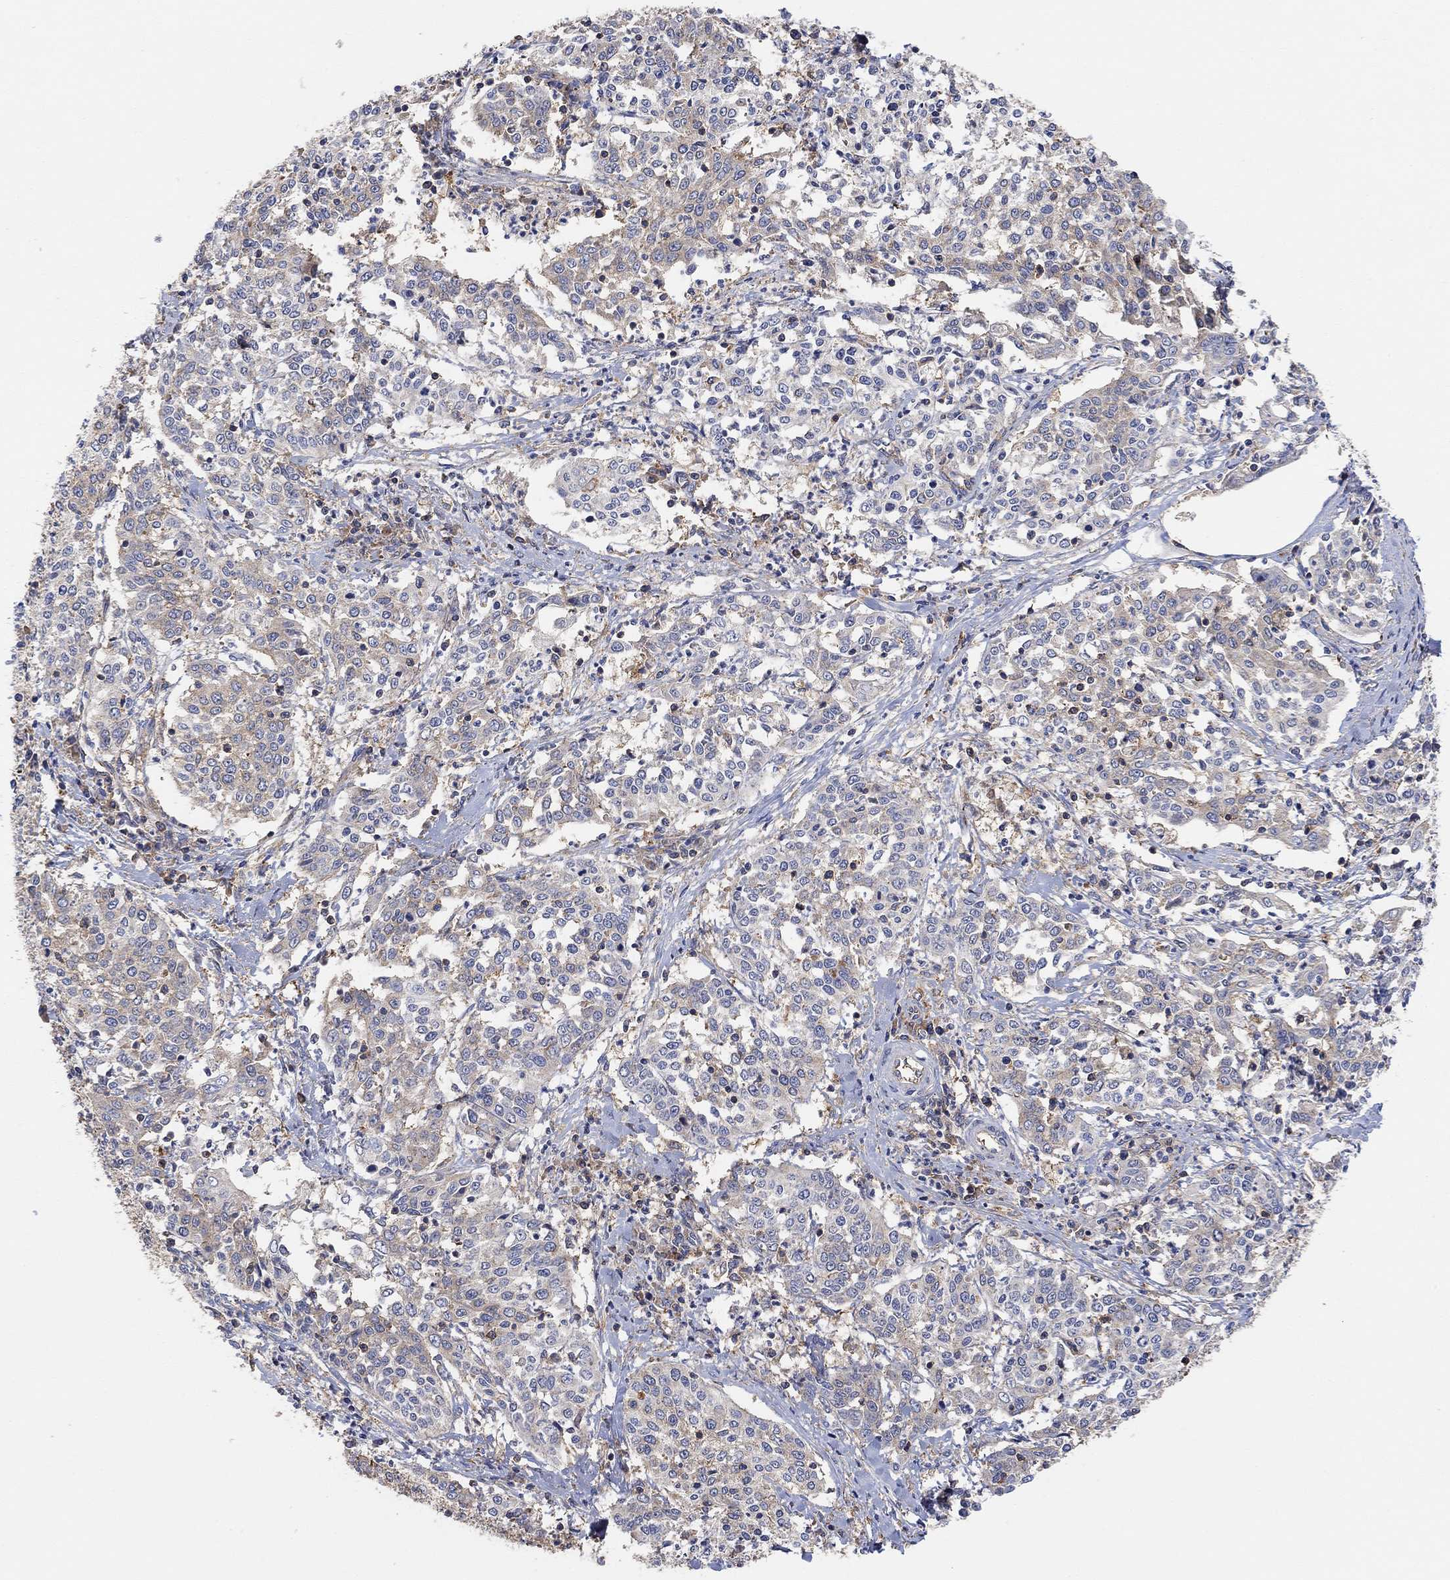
{"staining": {"intensity": "weak", "quantity": "<25%", "location": "cytoplasmic/membranous"}, "tissue": "cervical cancer", "cell_type": "Tumor cells", "image_type": "cancer", "snomed": [{"axis": "morphology", "description": "Squamous cell carcinoma, NOS"}, {"axis": "topography", "description": "Cervix"}], "caption": "Protein analysis of cervical squamous cell carcinoma displays no significant staining in tumor cells.", "gene": "BLOC1S3", "patient": {"sex": "female", "age": 41}}